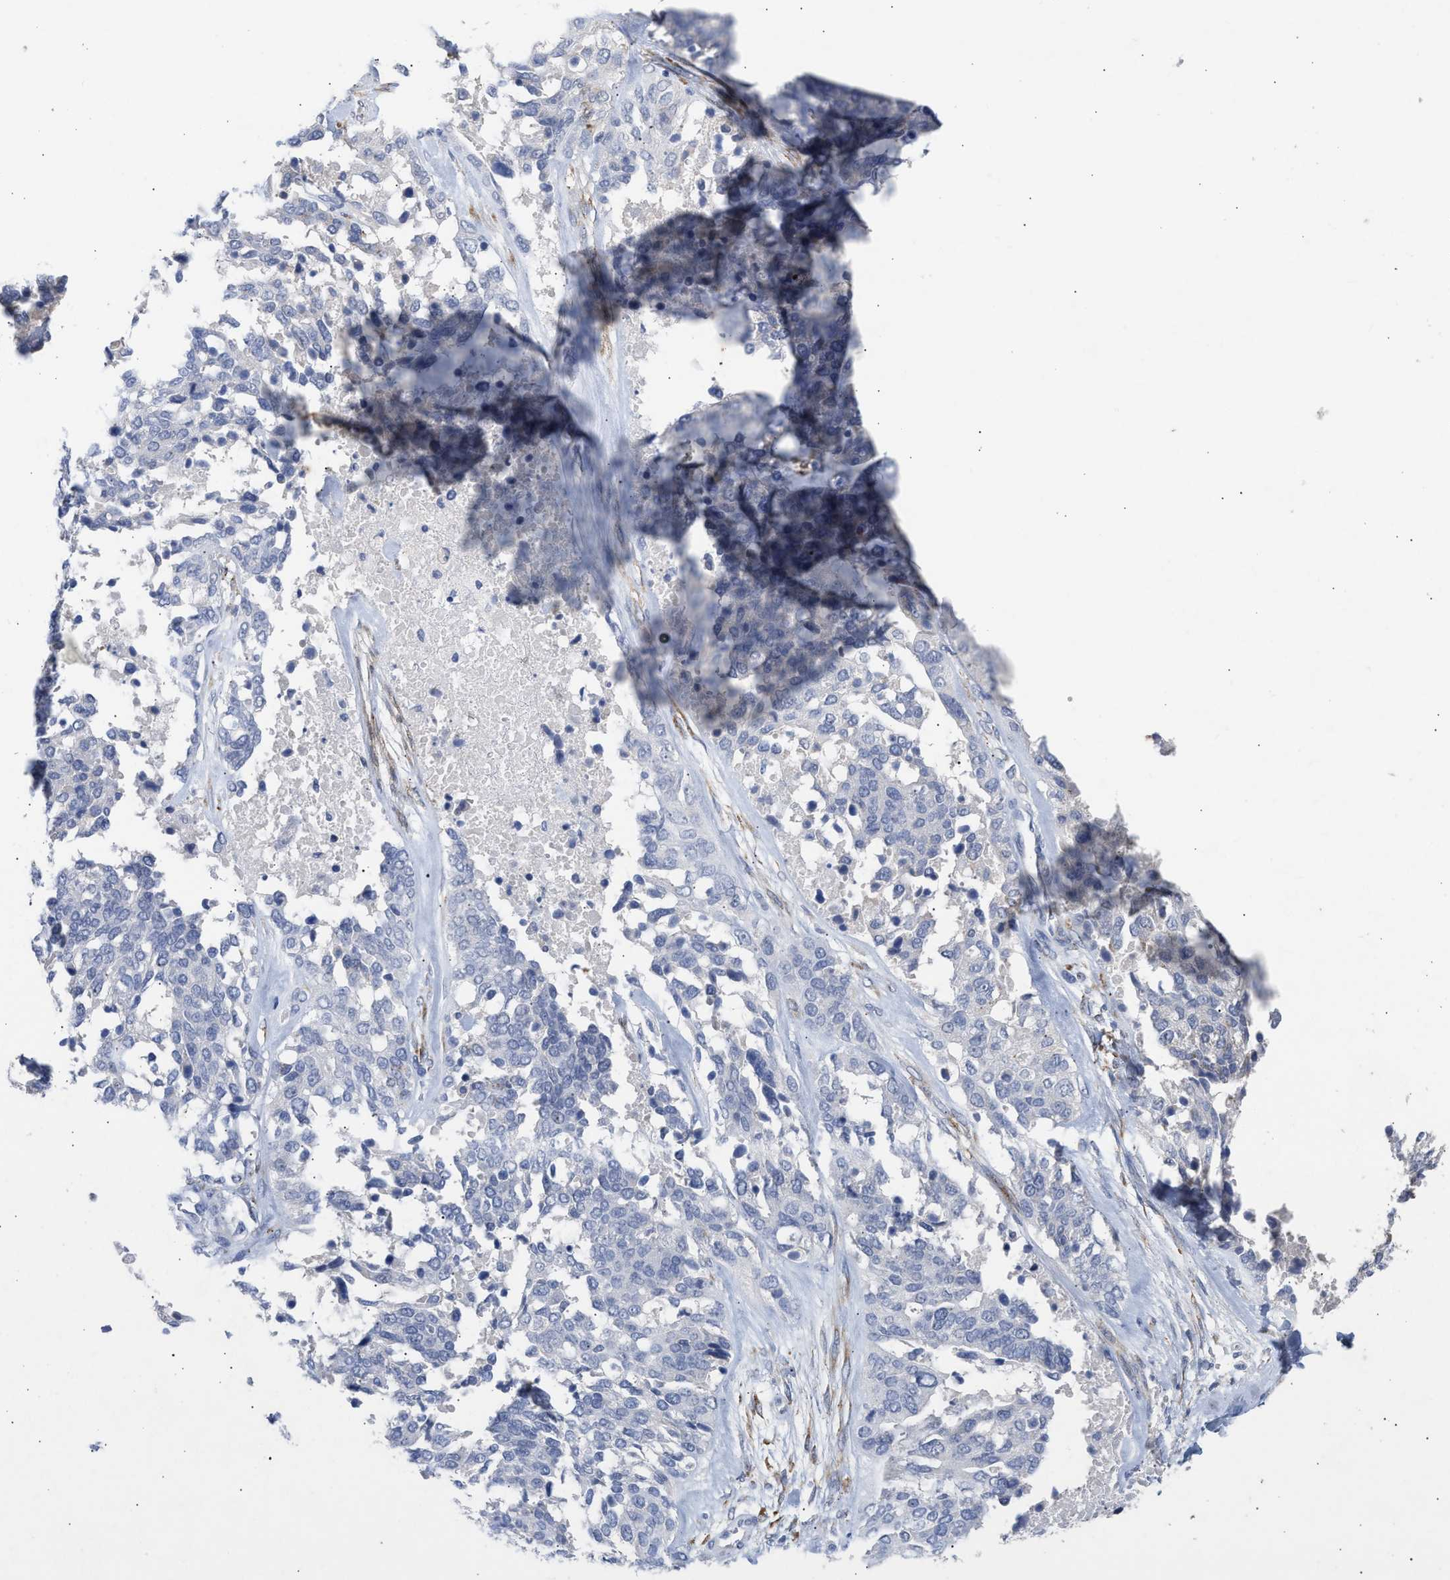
{"staining": {"intensity": "negative", "quantity": "none", "location": "none"}, "tissue": "ovarian cancer", "cell_type": "Tumor cells", "image_type": "cancer", "snomed": [{"axis": "morphology", "description": "Cystadenocarcinoma, serous, NOS"}, {"axis": "topography", "description": "Ovary"}], "caption": "This is an immunohistochemistry image of ovarian cancer. There is no staining in tumor cells.", "gene": "SELENOM", "patient": {"sex": "female", "age": 44}}